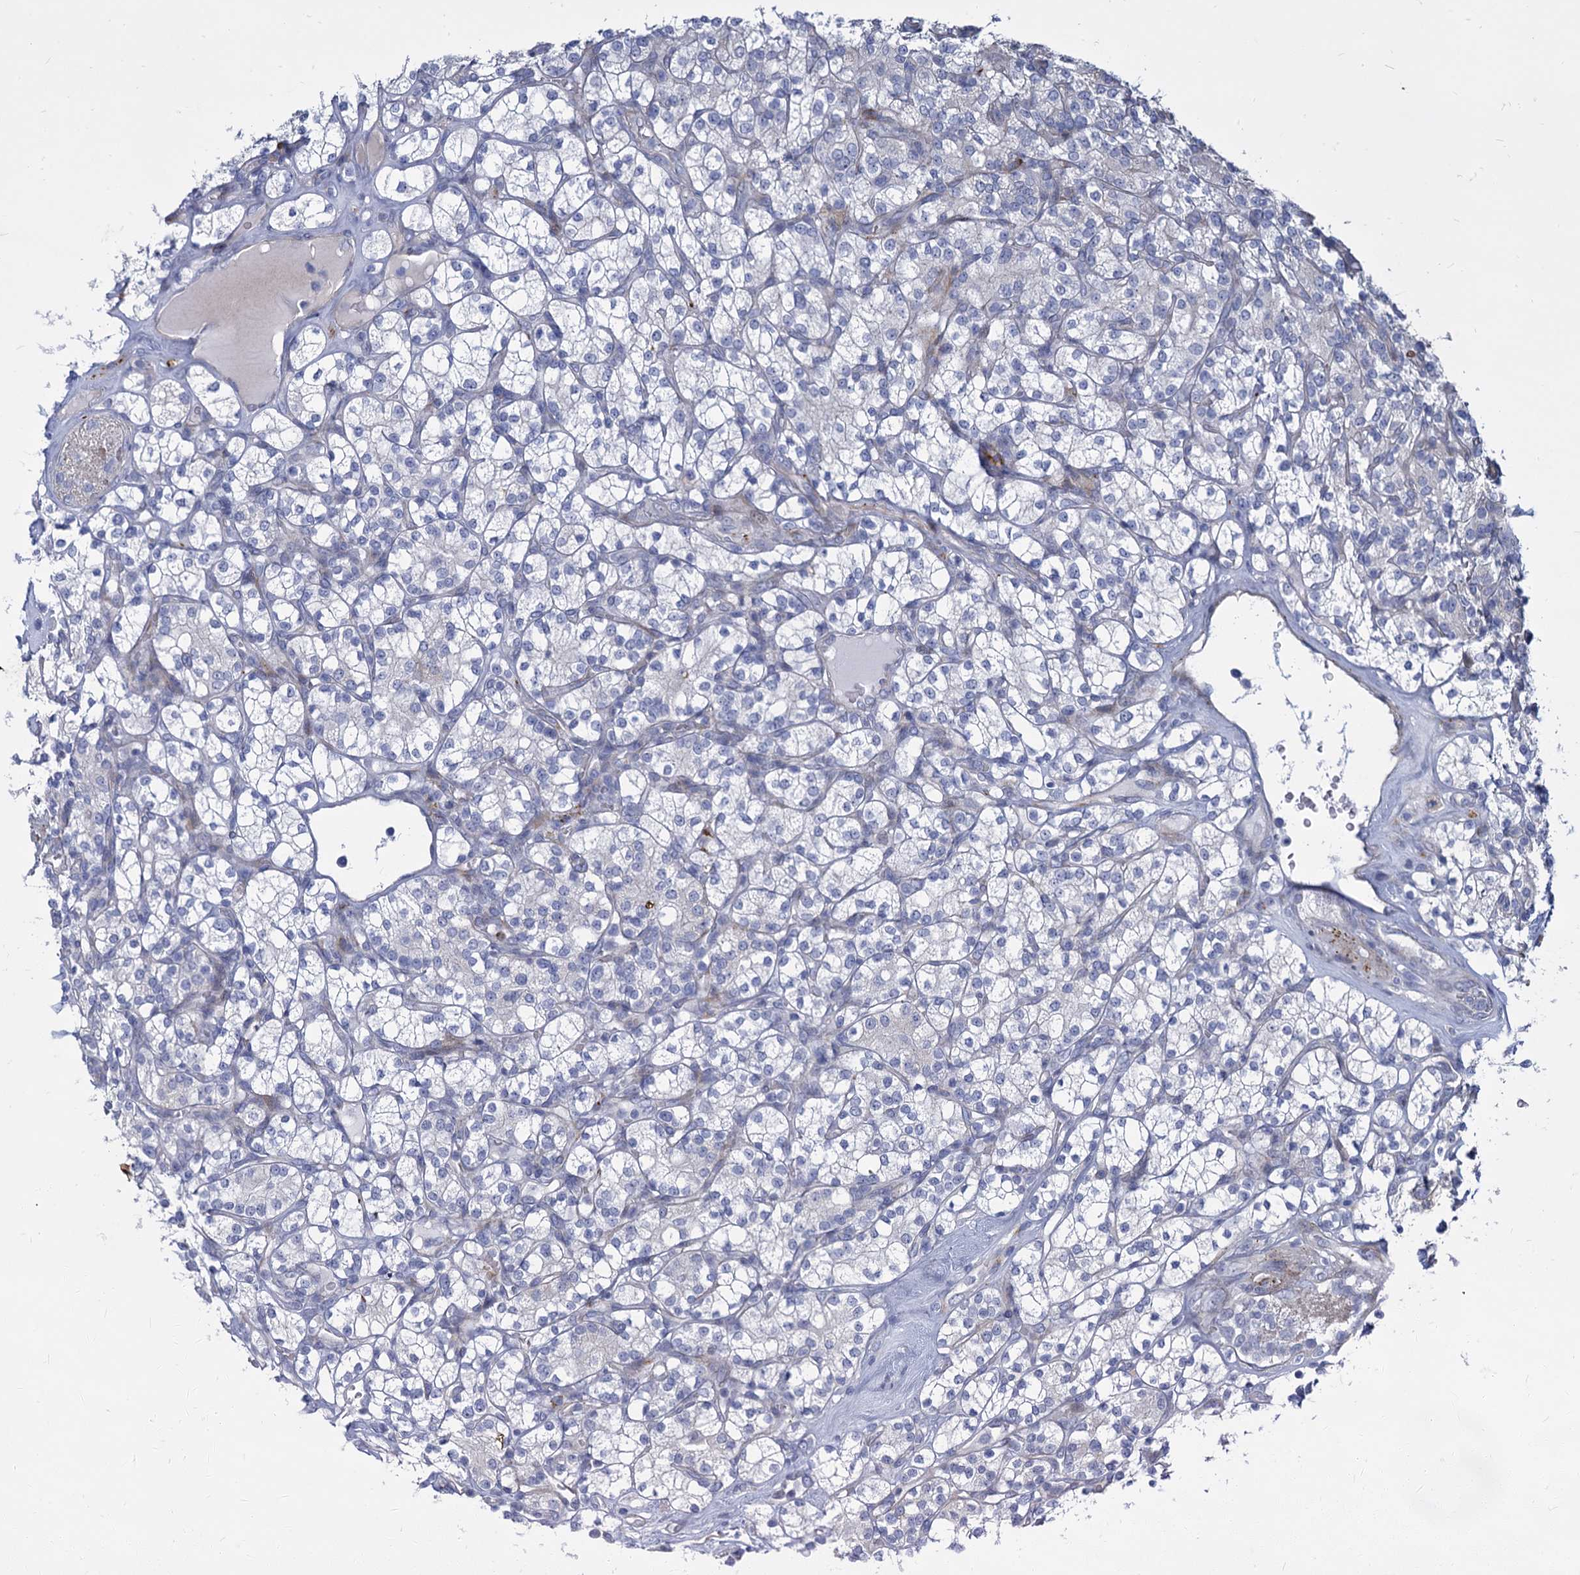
{"staining": {"intensity": "negative", "quantity": "none", "location": "none"}, "tissue": "renal cancer", "cell_type": "Tumor cells", "image_type": "cancer", "snomed": [{"axis": "morphology", "description": "Adenocarcinoma, NOS"}, {"axis": "topography", "description": "Kidney"}], "caption": "This is an immunohistochemistry photomicrograph of renal adenocarcinoma. There is no expression in tumor cells.", "gene": "TRIM77", "patient": {"sex": "male", "age": 77}}